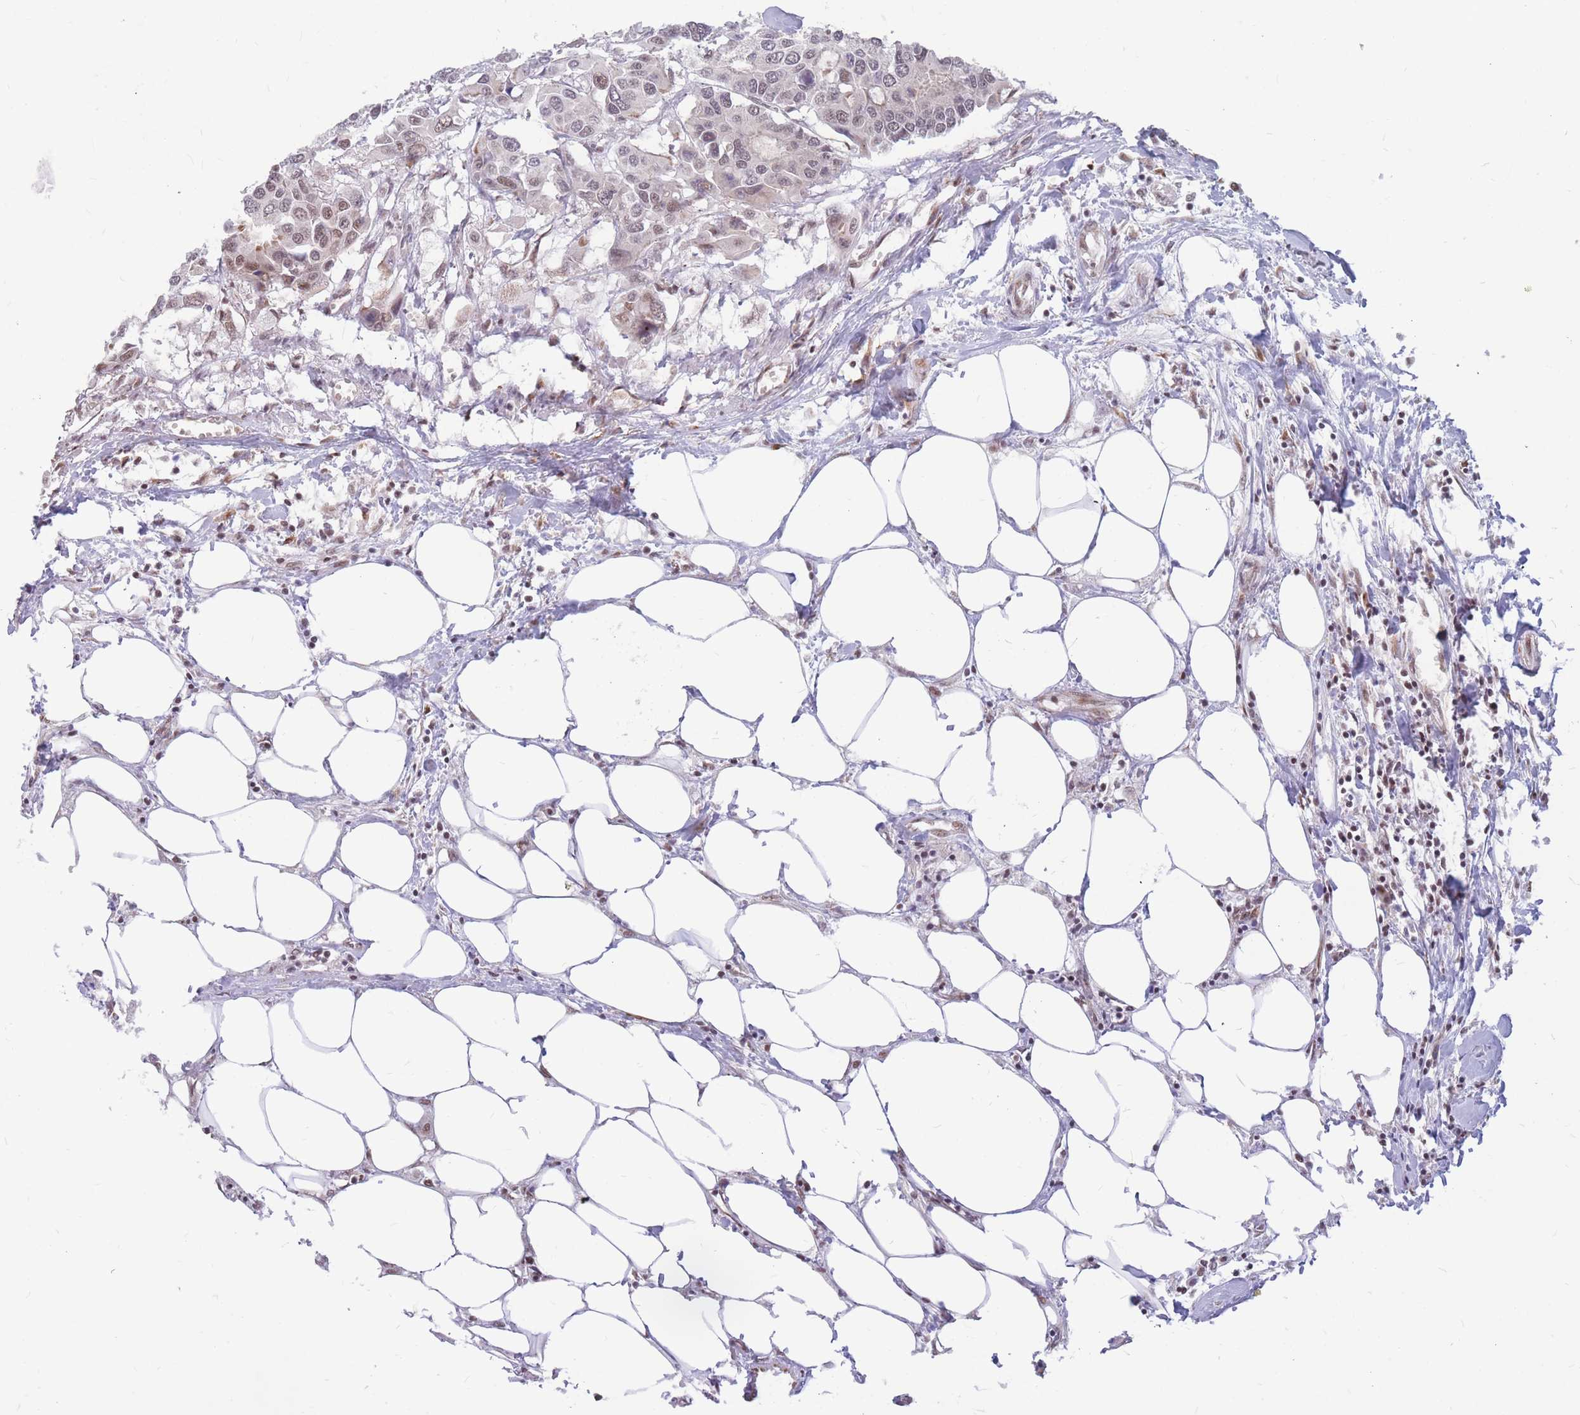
{"staining": {"intensity": "weak", "quantity": "25%-75%", "location": "nuclear"}, "tissue": "colorectal cancer", "cell_type": "Tumor cells", "image_type": "cancer", "snomed": [{"axis": "morphology", "description": "Adenocarcinoma, NOS"}, {"axis": "topography", "description": "Colon"}], "caption": "Human colorectal cancer (adenocarcinoma) stained with a protein marker demonstrates weak staining in tumor cells.", "gene": "ADD2", "patient": {"sex": "male", "age": 77}}